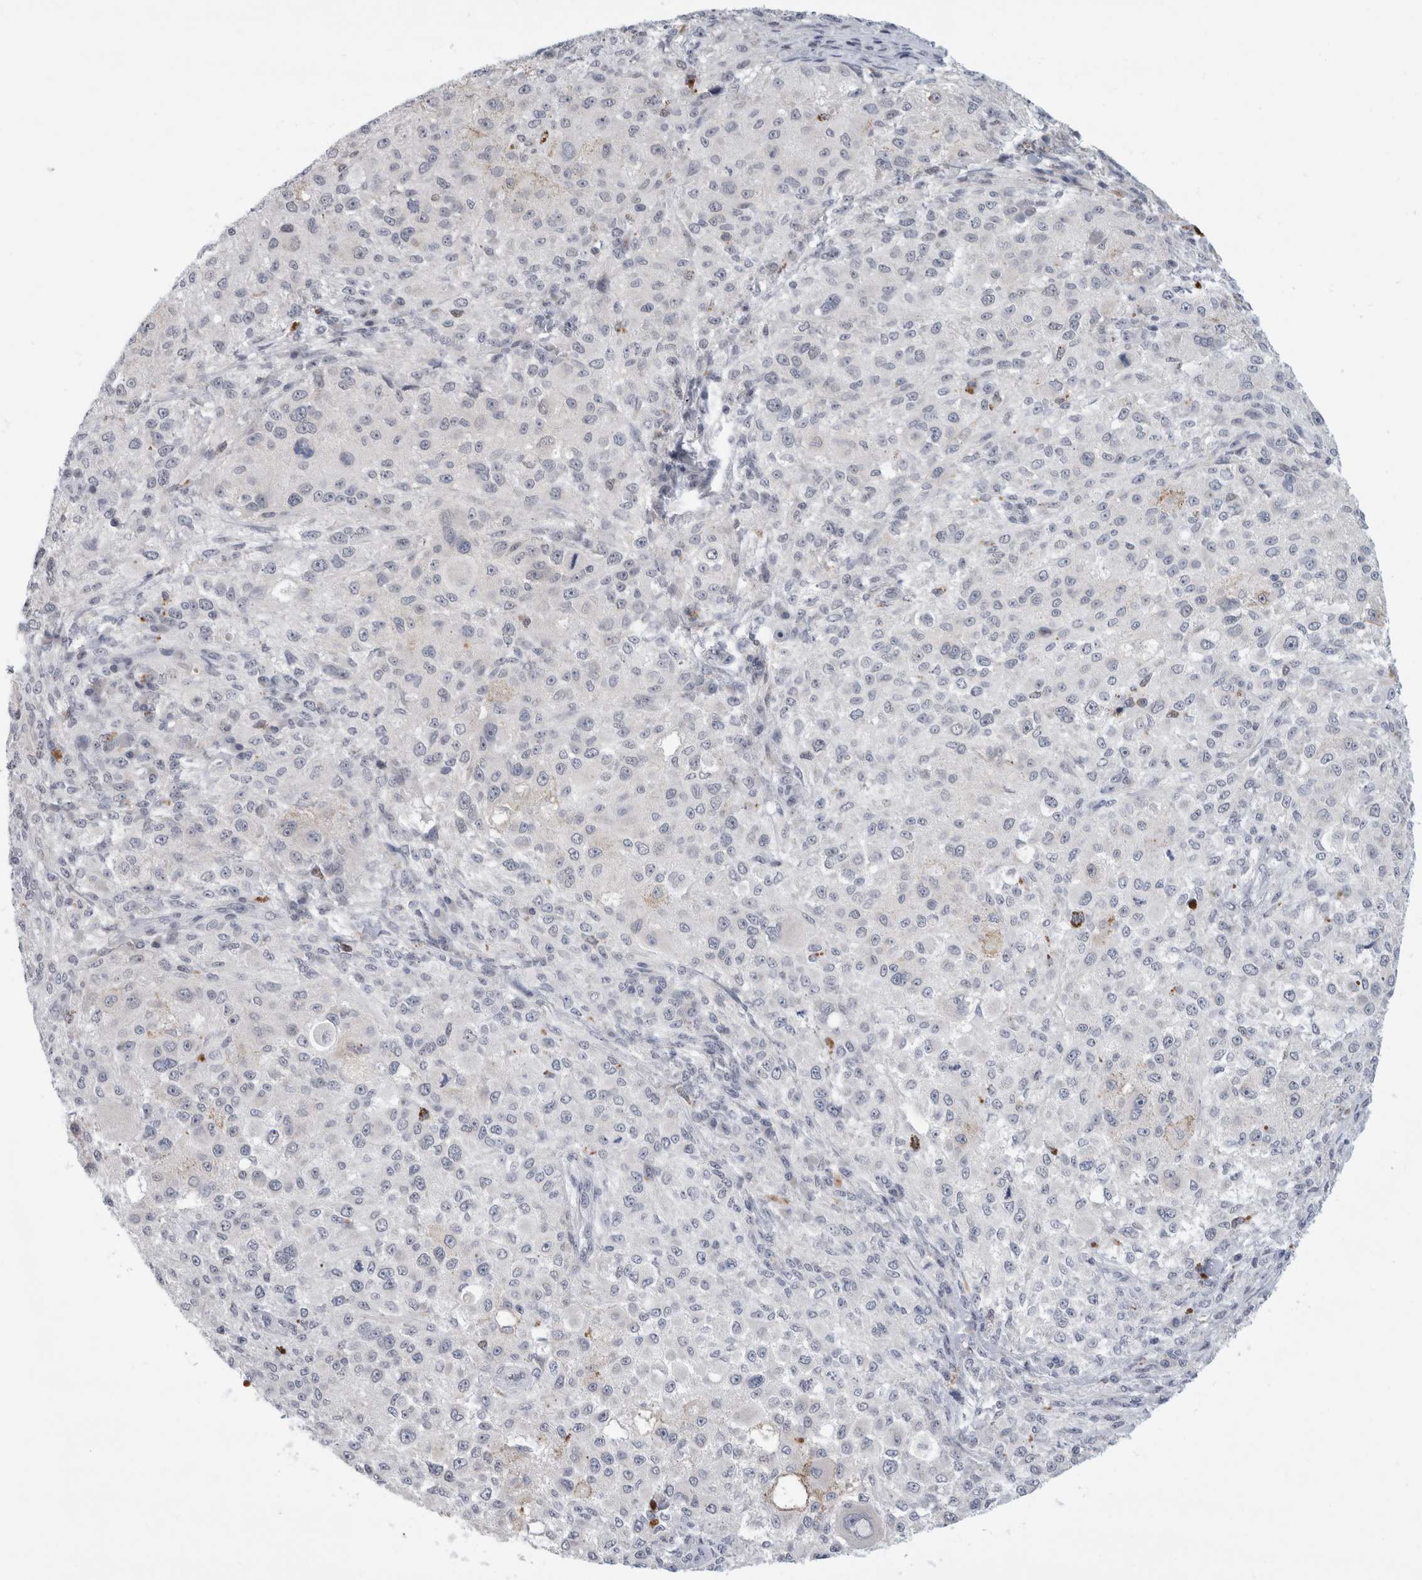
{"staining": {"intensity": "negative", "quantity": "none", "location": "none"}, "tissue": "melanoma", "cell_type": "Tumor cells", "image_type": "cancer", "snomed": [{"axis": "morphology", "description": "Necrosis, NOS"}, {"axis": "morphology", "description": "Malignant melanoma, NOS"}, {"axis": "topography", "description": "Skin"}], "caption": "Melanoma was stained to show a protein in brown. There is no significant staining in tumor cells. (DAB (3,3'-diaminobenzidine) immunohistochemistry (IHC) visualized using brightfield microscopy, high magnification).", "gene": "NIPA1", "patient": {"sex": "female", "age": 87}}